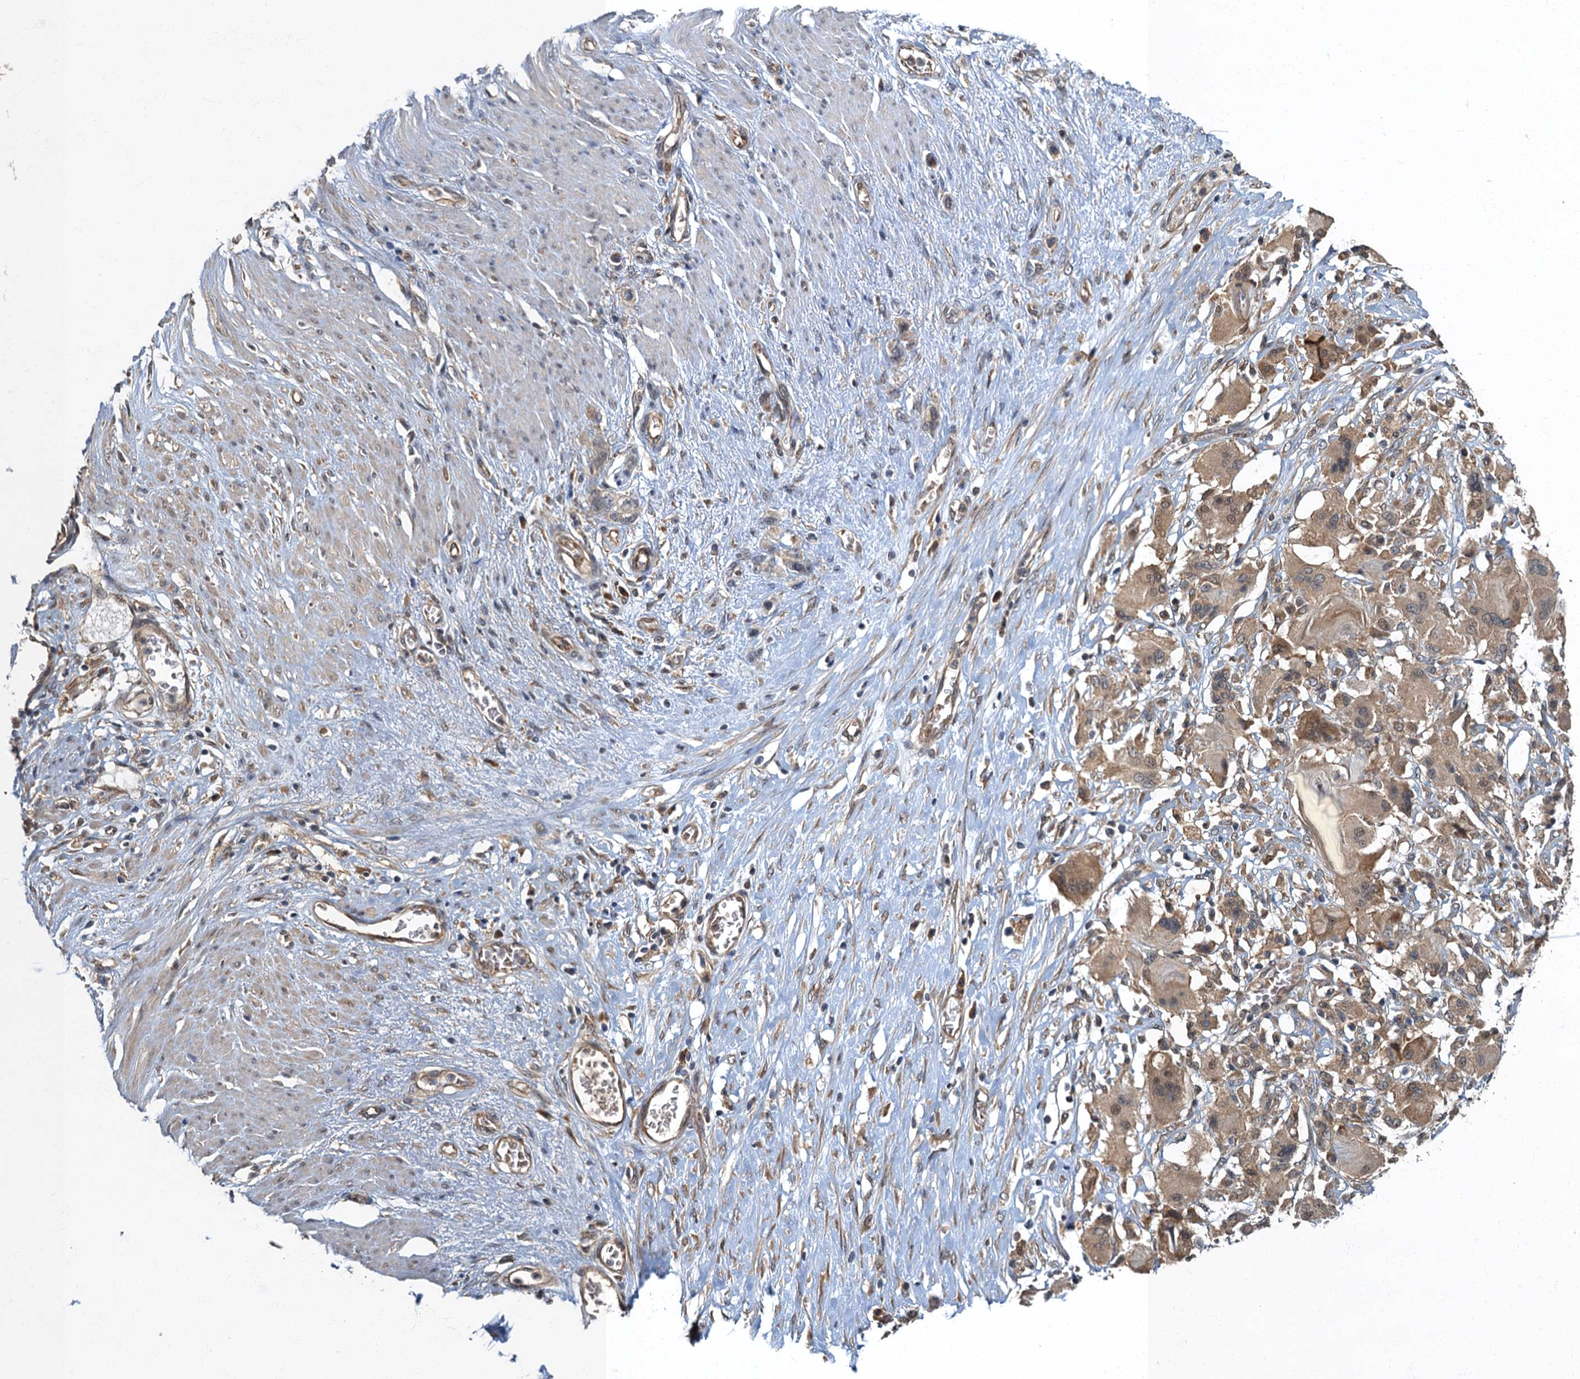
{"staining": {"intensity": "moderate", "quantity": "25%-75%", "location": "cytoplasmic/membranous,nuclear"}, "tissue": "stomach cancer", "cell_type": "Tumor cells", "image_type": "cancer", "snomed": [{"axis": "morphology", "description": "Adenocarcinoma, NOS"}, {"axis": "morphology", "description": "Adenocarcinoma, High grade"}, {"axis": "topography", "description": "Stomach, upper"}, {"axis": "topography", "description": "Stomach, lower"}], "caption": "Immunohistochemical staining of stomach adenocarcinoma reveals medium levels of moderate cytoplasmic/membranous and nuclear protein positivity in approximately 25%-75% of tumor cells.", "gene": "TBCK", "patient": {"sex": "female", "age": 65}}